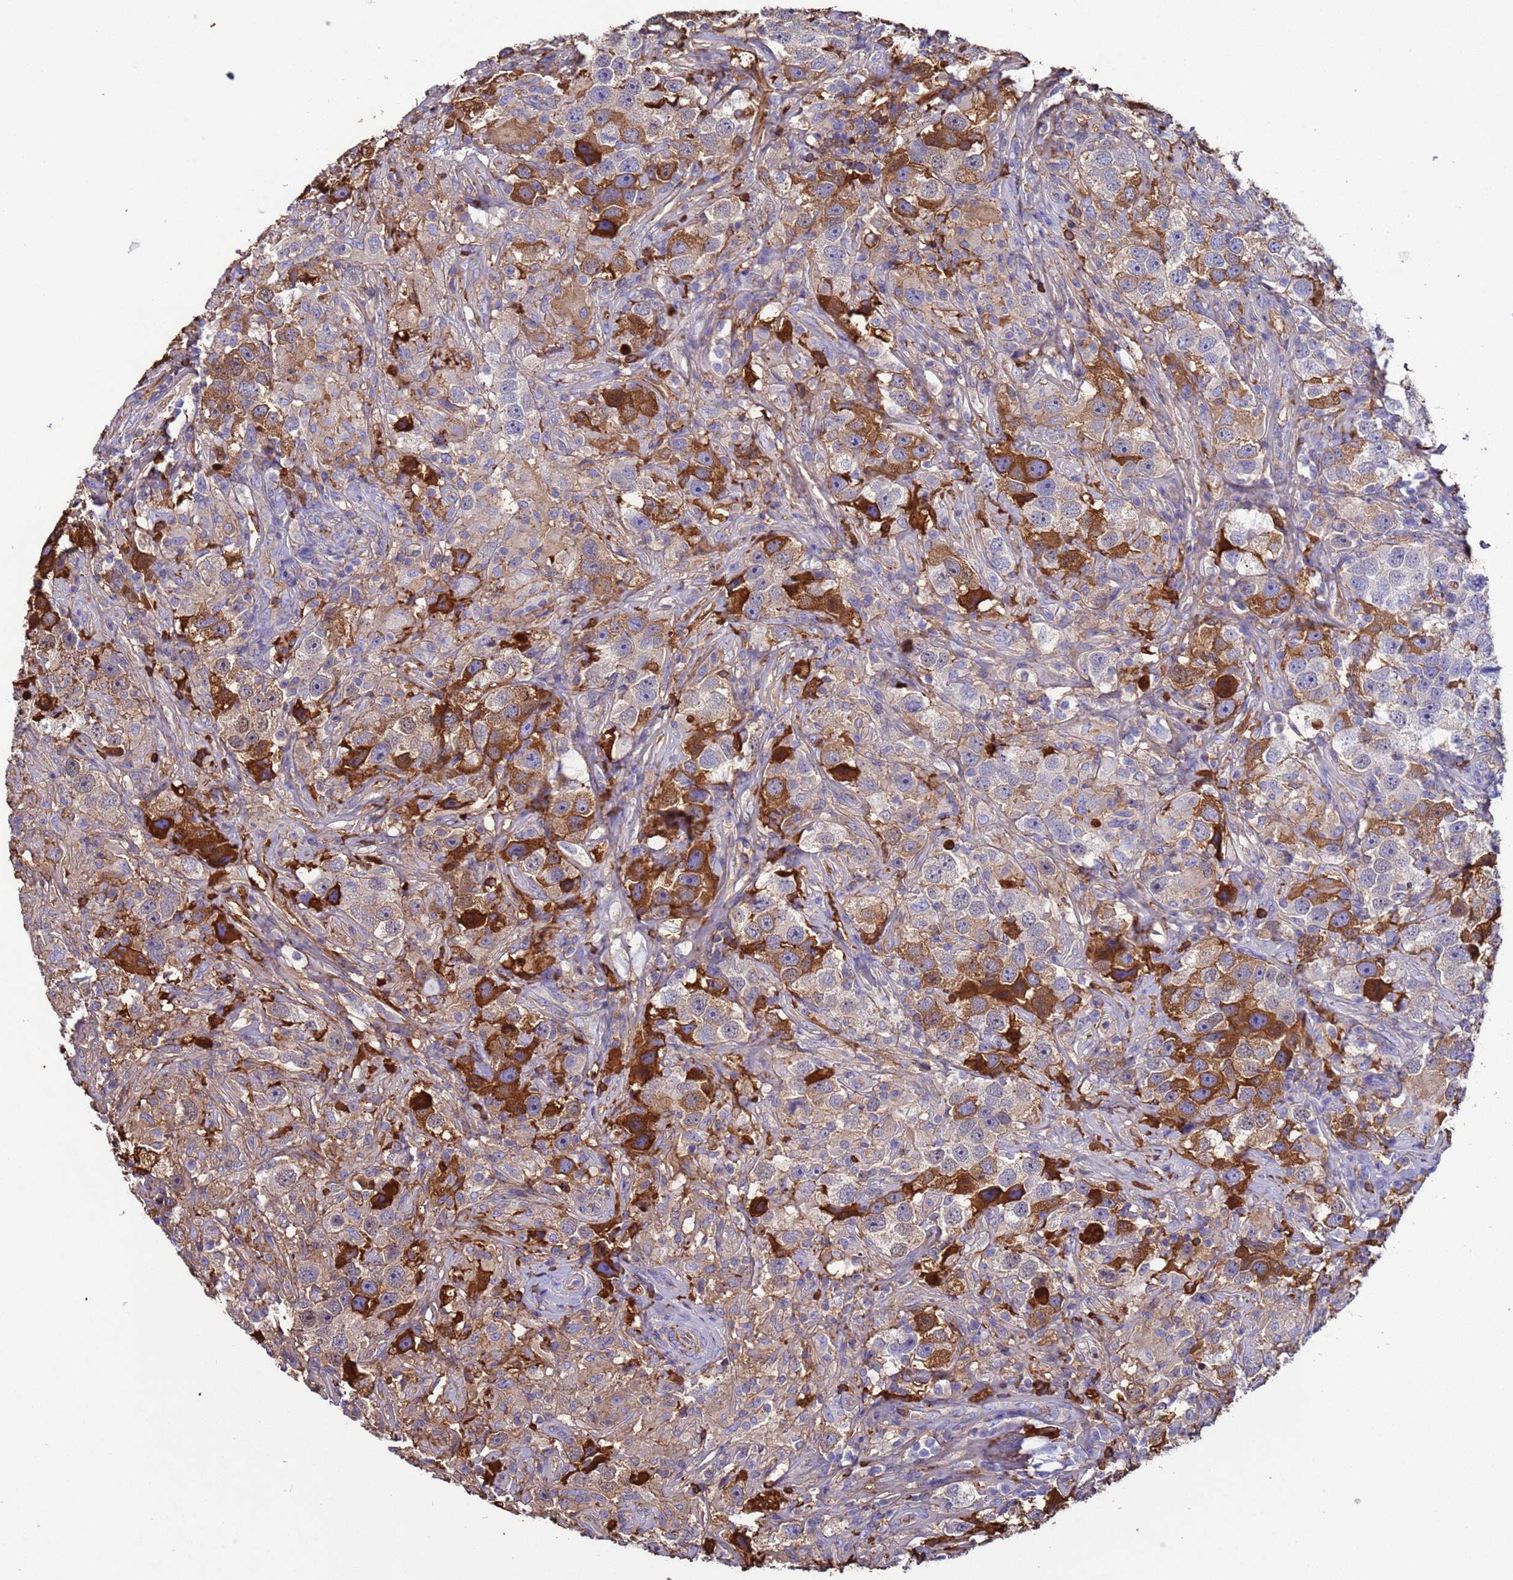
{"staining": {"intensity": "strong", "quantity": "<25%", "location": "cytoplasmic/membranous"}, "tissue": "testis cancer", "cell_type": "Tumor cells", "image_type": "cancer", "snomed": [{"axis": "morphology", "description": "Seminoma, NOS"}, {"axis": "topography", "description": "Testis"}], "caption": "Immunohistochemical staining of seminoma (testis) reveals strong cytoplasmic/membranous protein expression in about <25% of tumor cells.", "gene": "H1-7", "patient": {"sex": "male", "age": 49}}